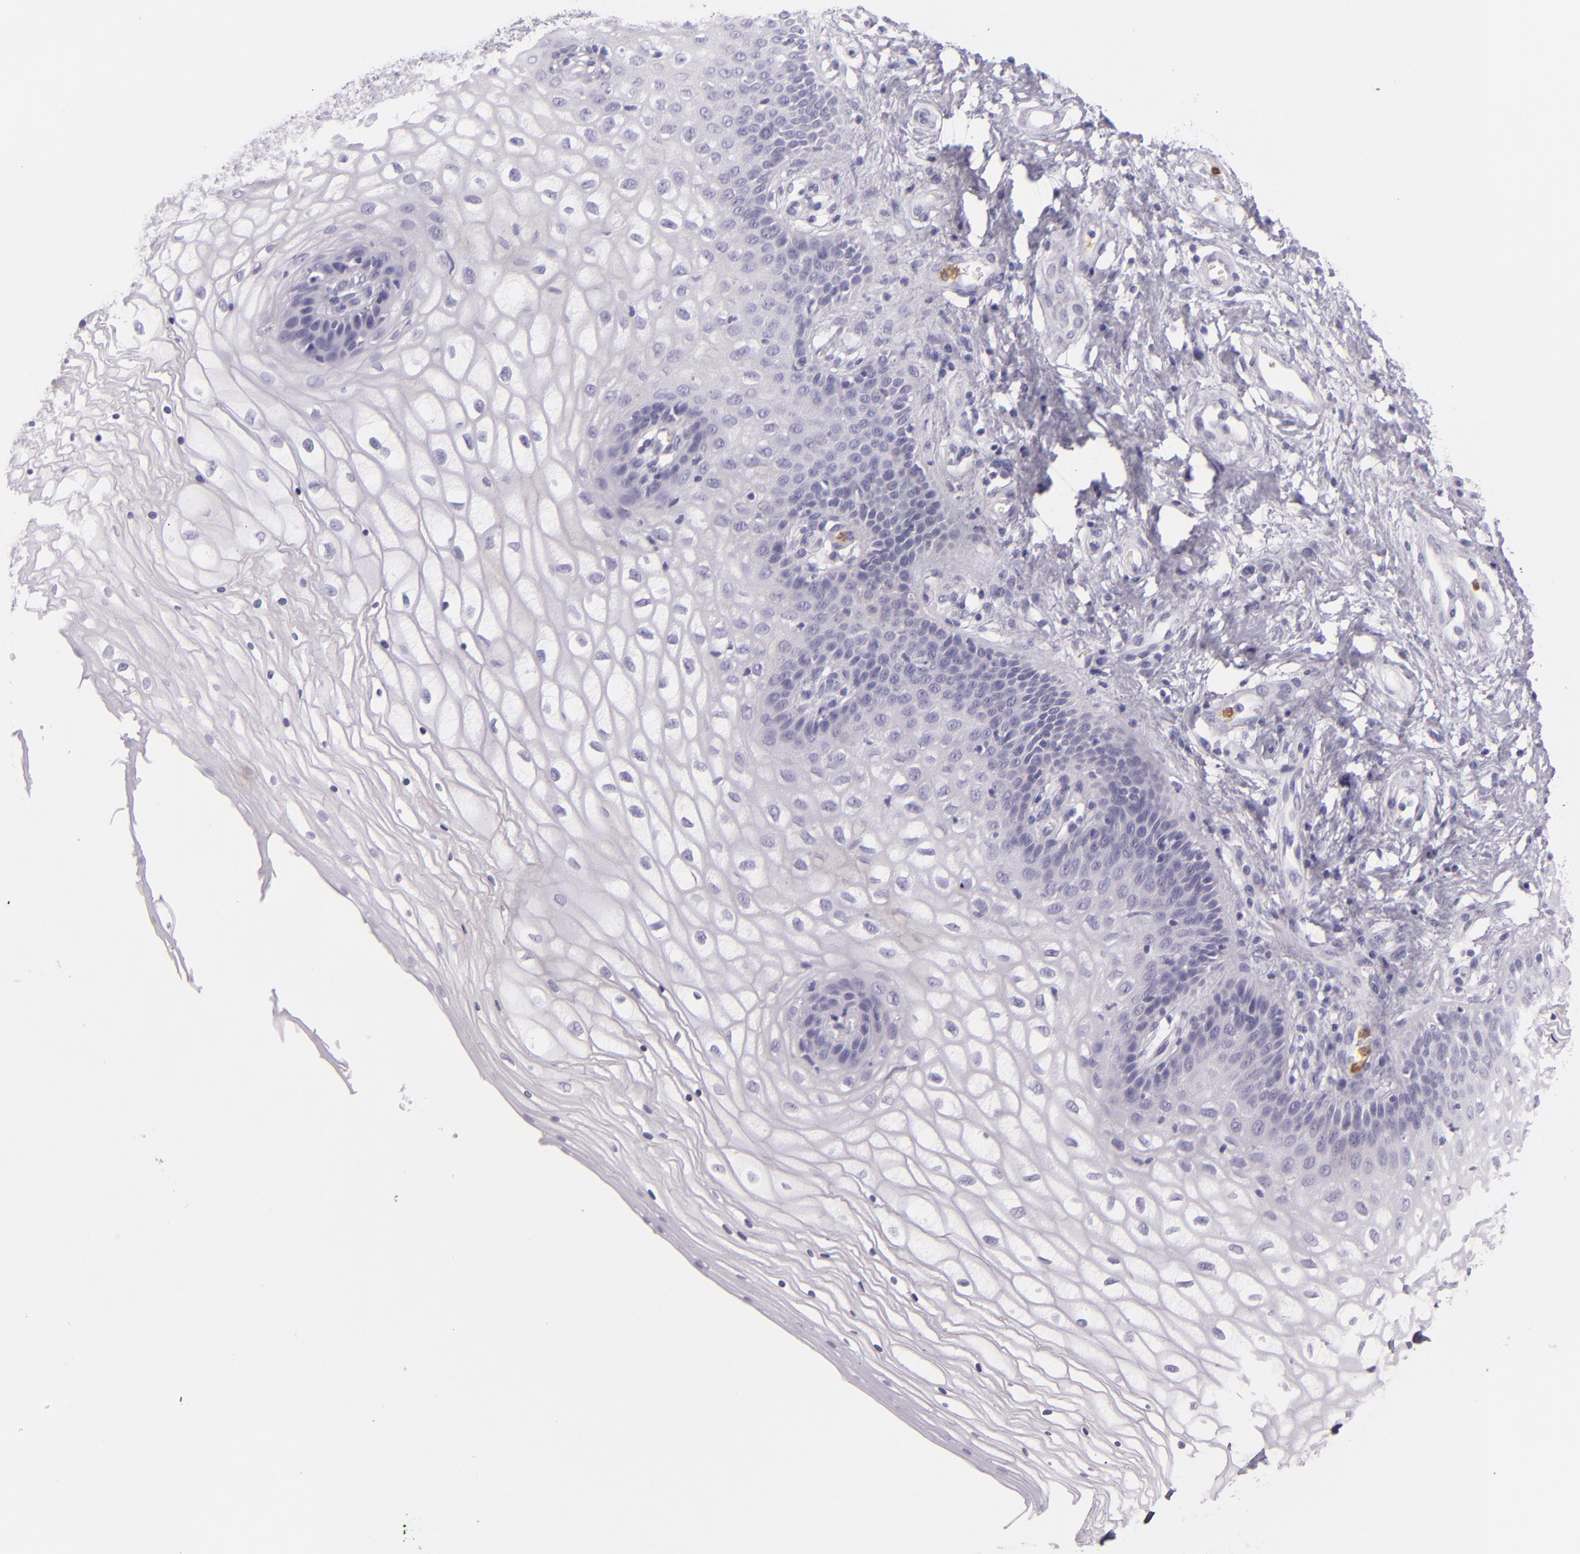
{"staining": {"intensity": "negative", "quantity": "none", "location": "none"}, "tissue": "vagina", "cell_type": "Squamous epithelial cells", "image_type": "normal", "snomed": [{"axis": "morphology", "description": "Normal tissue, NOS"}, {"axis": "topography", "description": "Vagina"}], "caption": "This is an IHC photomicrograph of benign human vagina. There is no positivity in squamous epithelial cells.", "gene": "CEACAM1", "patient": {"sex": "female", "age": 34}}